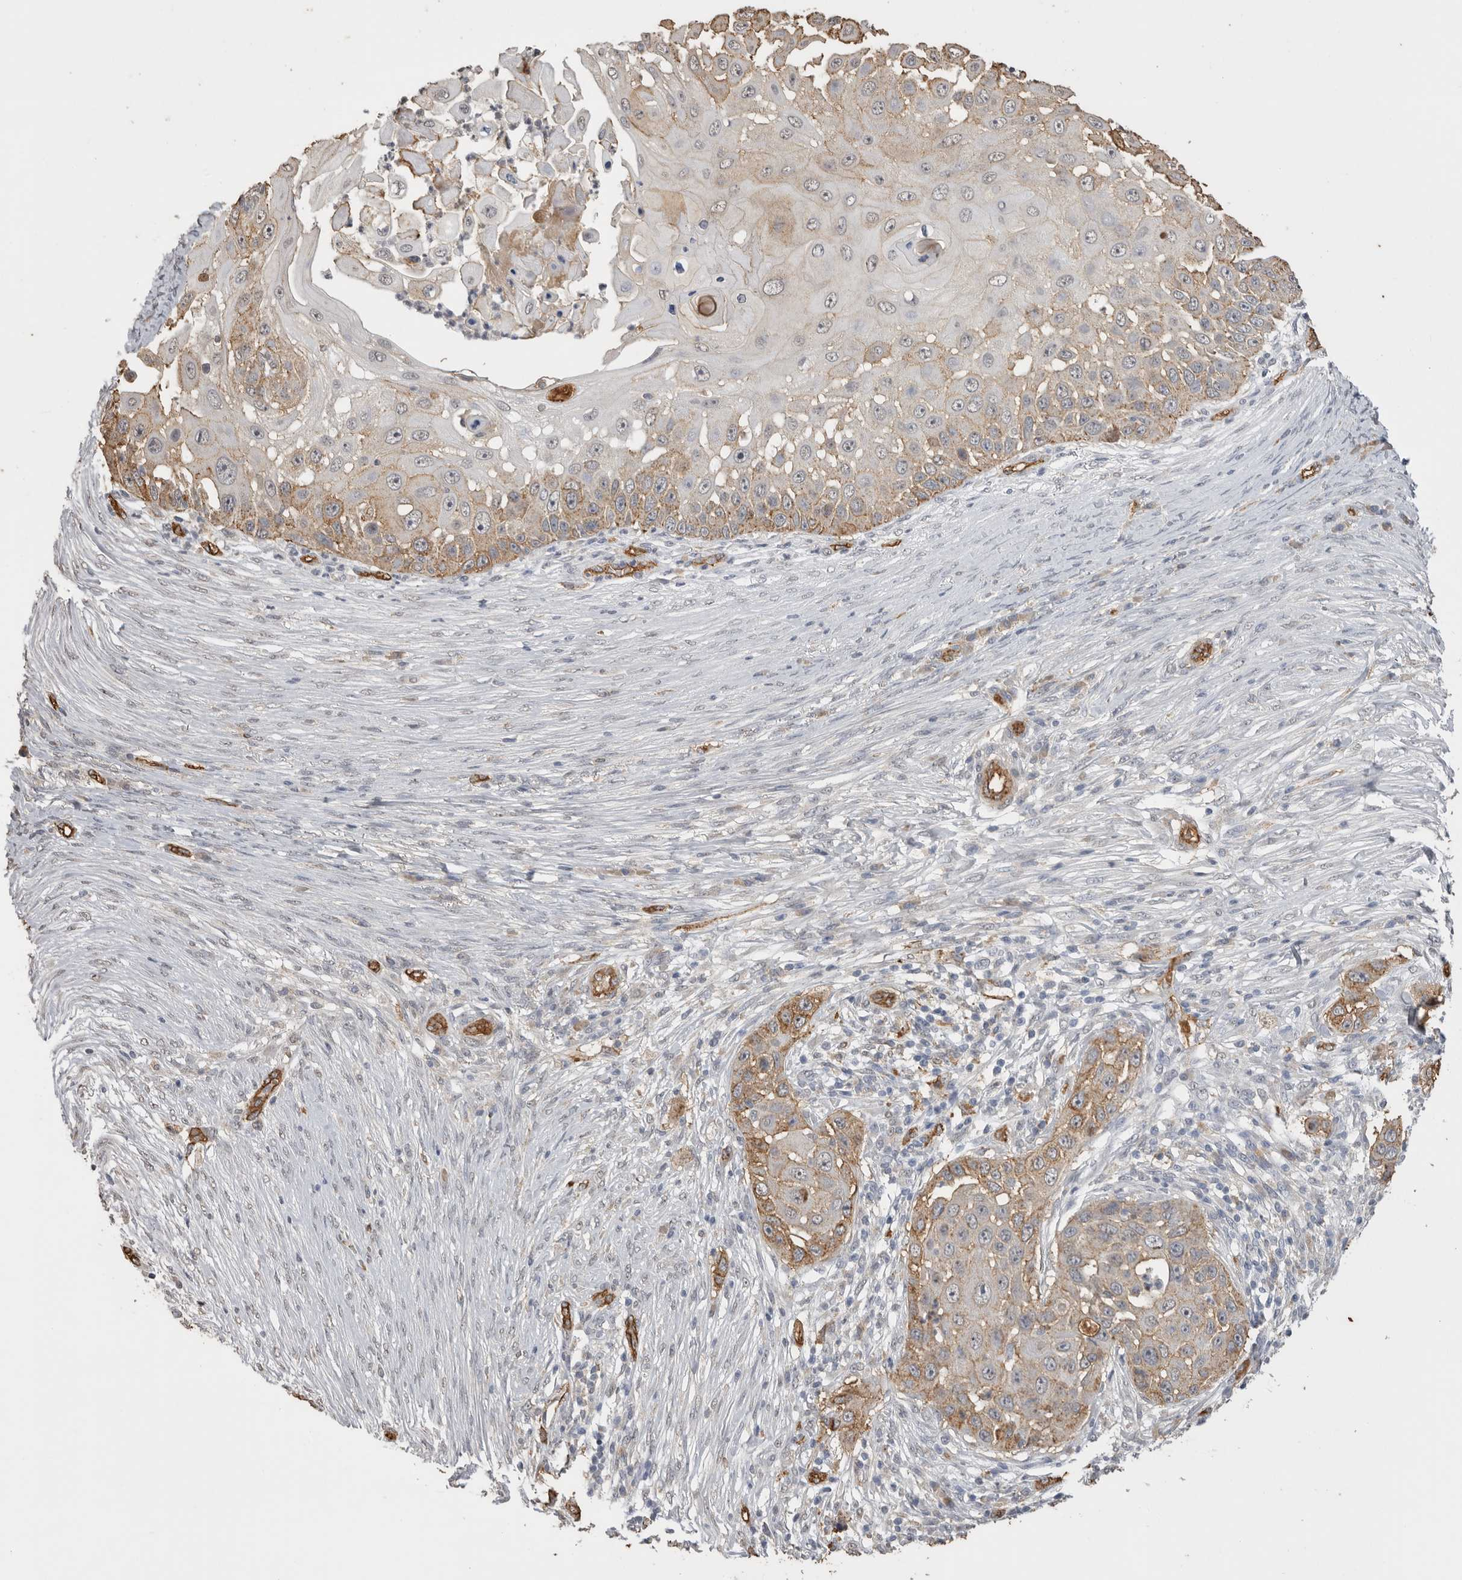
{"staining": {"intensity": "weak", "quantity": "25%-75%", "location": "cytoplasmic/membranous"}, "tissue": "skin cancer", "cell_type": "Tumor cells", "image_type": "cancer", "snomed": [{"axis": "morphology", "description": "Squamous cell carcinoma, NOS"}, {"axis": "topography", "description": "Skin"}], "caption": "This micrograph exhibits skin cancer stained with immunohistochemistry (IHC) to label a protein in brown. The cytoplasmic/membranous of tumor cells show weak positivity for the protein. Nuclei are counter-stained blue.", "gene": "IL27", "patient": {"sex": "female", "age": 44}}